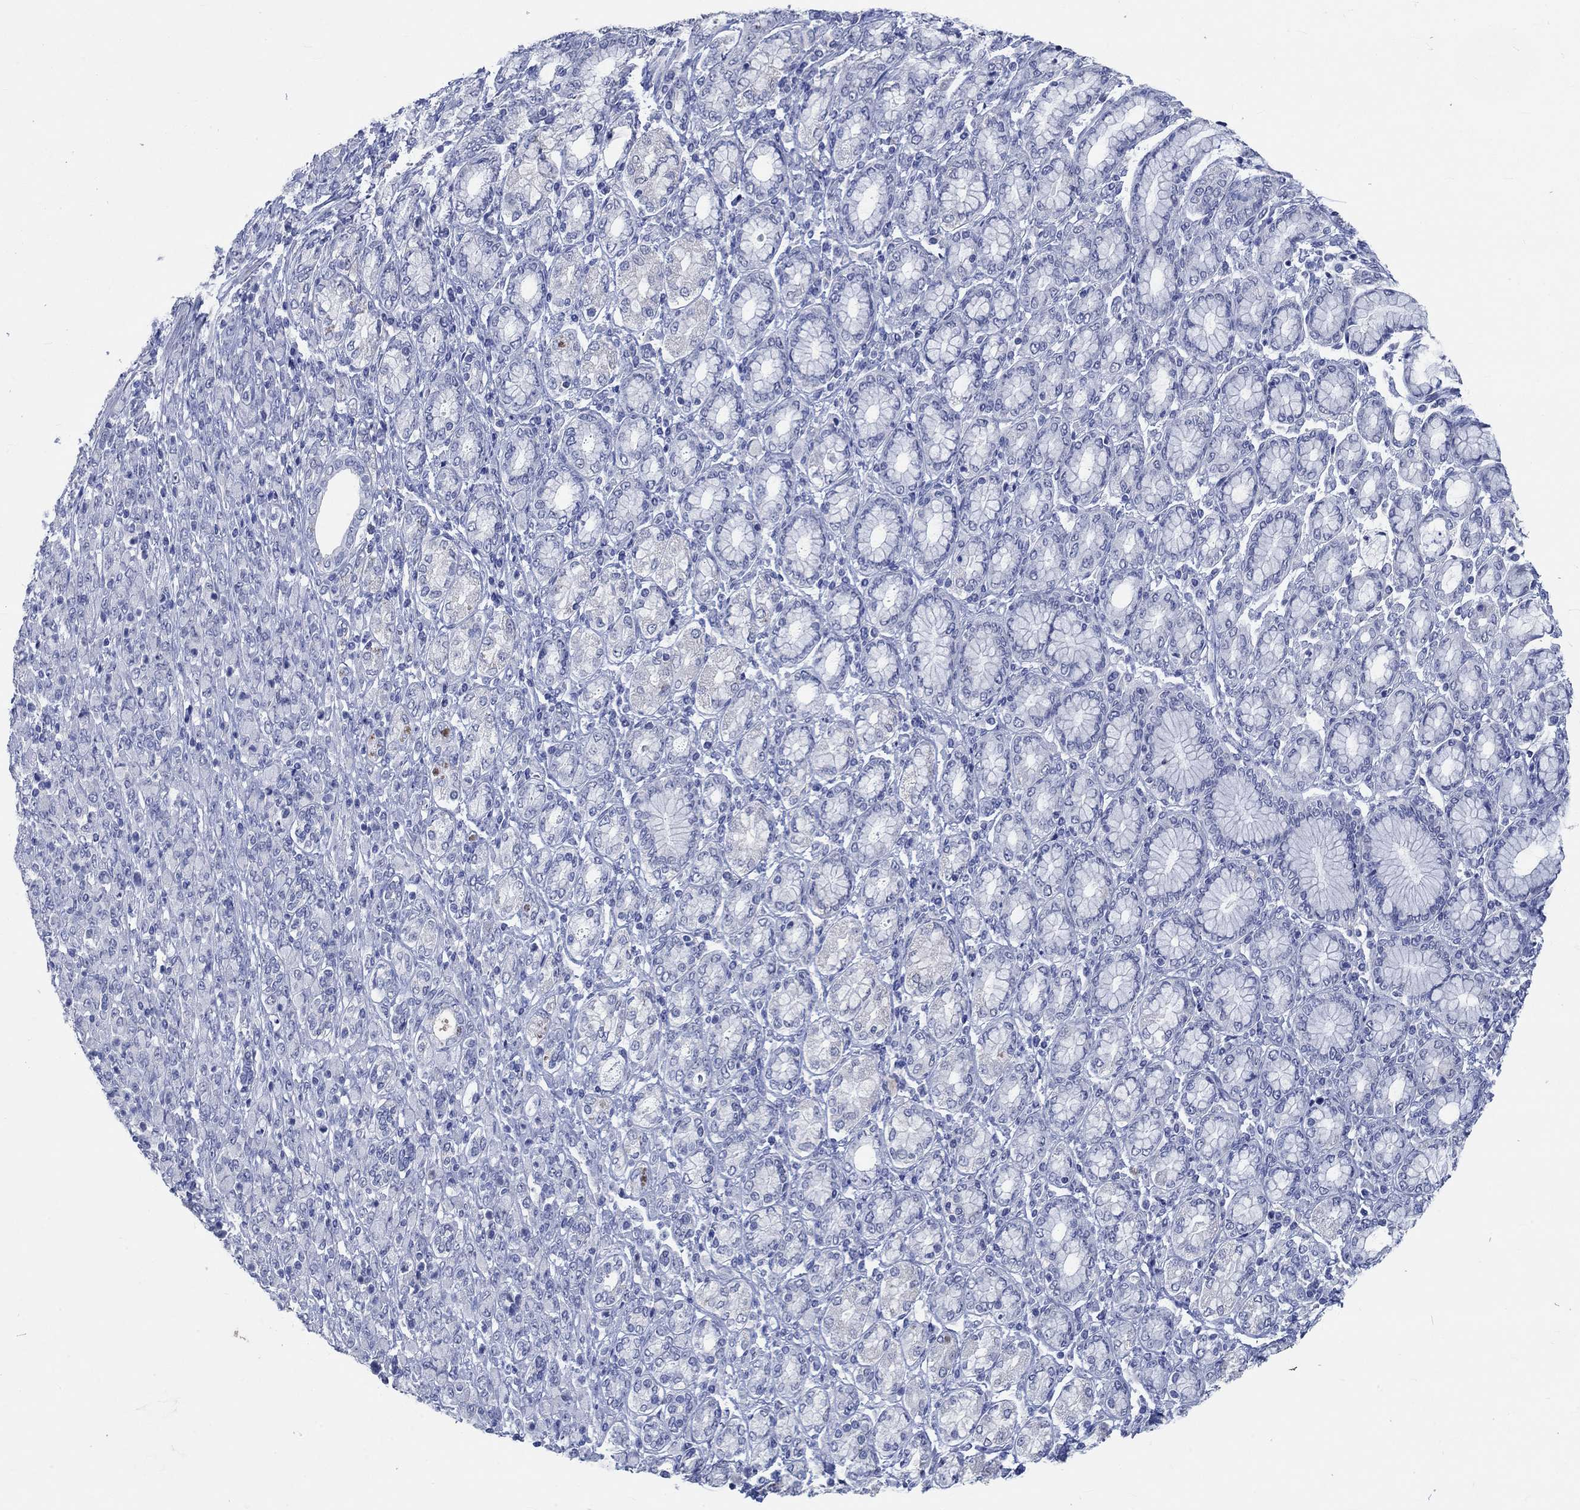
{"staining": {"intensity": "negative", "quantity": "none", "location": "none"}, "tissue": "stomach cancer", "cell_type": "Tumor cells", "image_type": "cancer", "snomed": [{"axis": "morphology", "description": "Normal tissue, NOS"}, {"axis": "morphology", "description": "Adenocarcinoma, NOS"}, {"axis": "topography", "description": "Stomach"}], "caption": "This is an IHC image of human adenocarcinoma (stomach). There is no expression in tumor cells.", "gene": "C4orf47", "patient": {"sex": "female", "age": 79}}